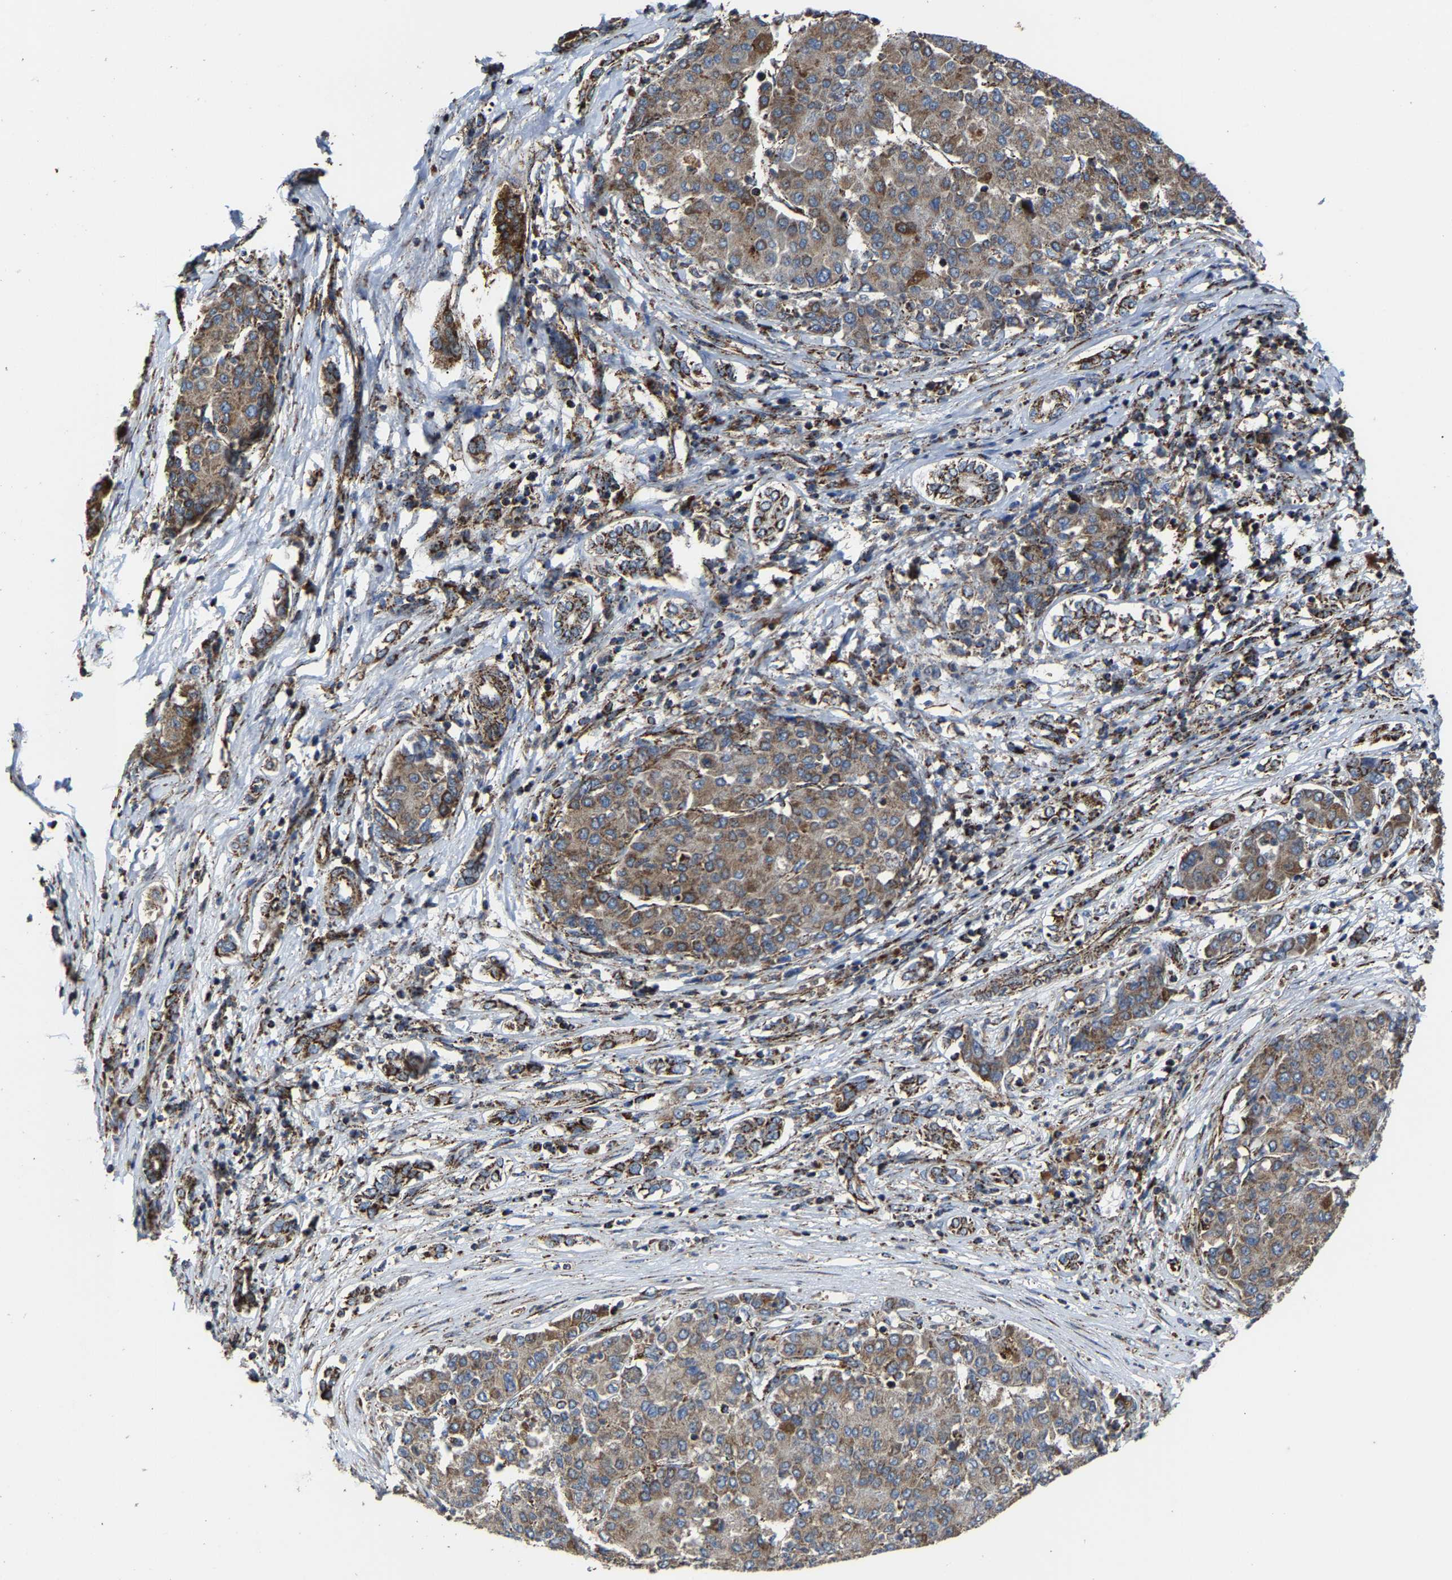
{"staining": {"intensity": "moderate", "quantity": ">75%", "location": "cytoplasmic/membranous"}, "tissue": "liver cancer", "cell_type": "Tumor cells", "image_type": "cancer", "snomed": [{"axis": "morphology", "description": "Carcinoma, Hepatocellular, NOS"}, {"axis": "topography", "description": "Liver"}], "caption": "Liver cancer tissue shows moderate cytoplasmic/membranous positivity in about >75% of tumor cells", "gene": "NDUFV3", "patient": {"sex": "male", "age": 65}}